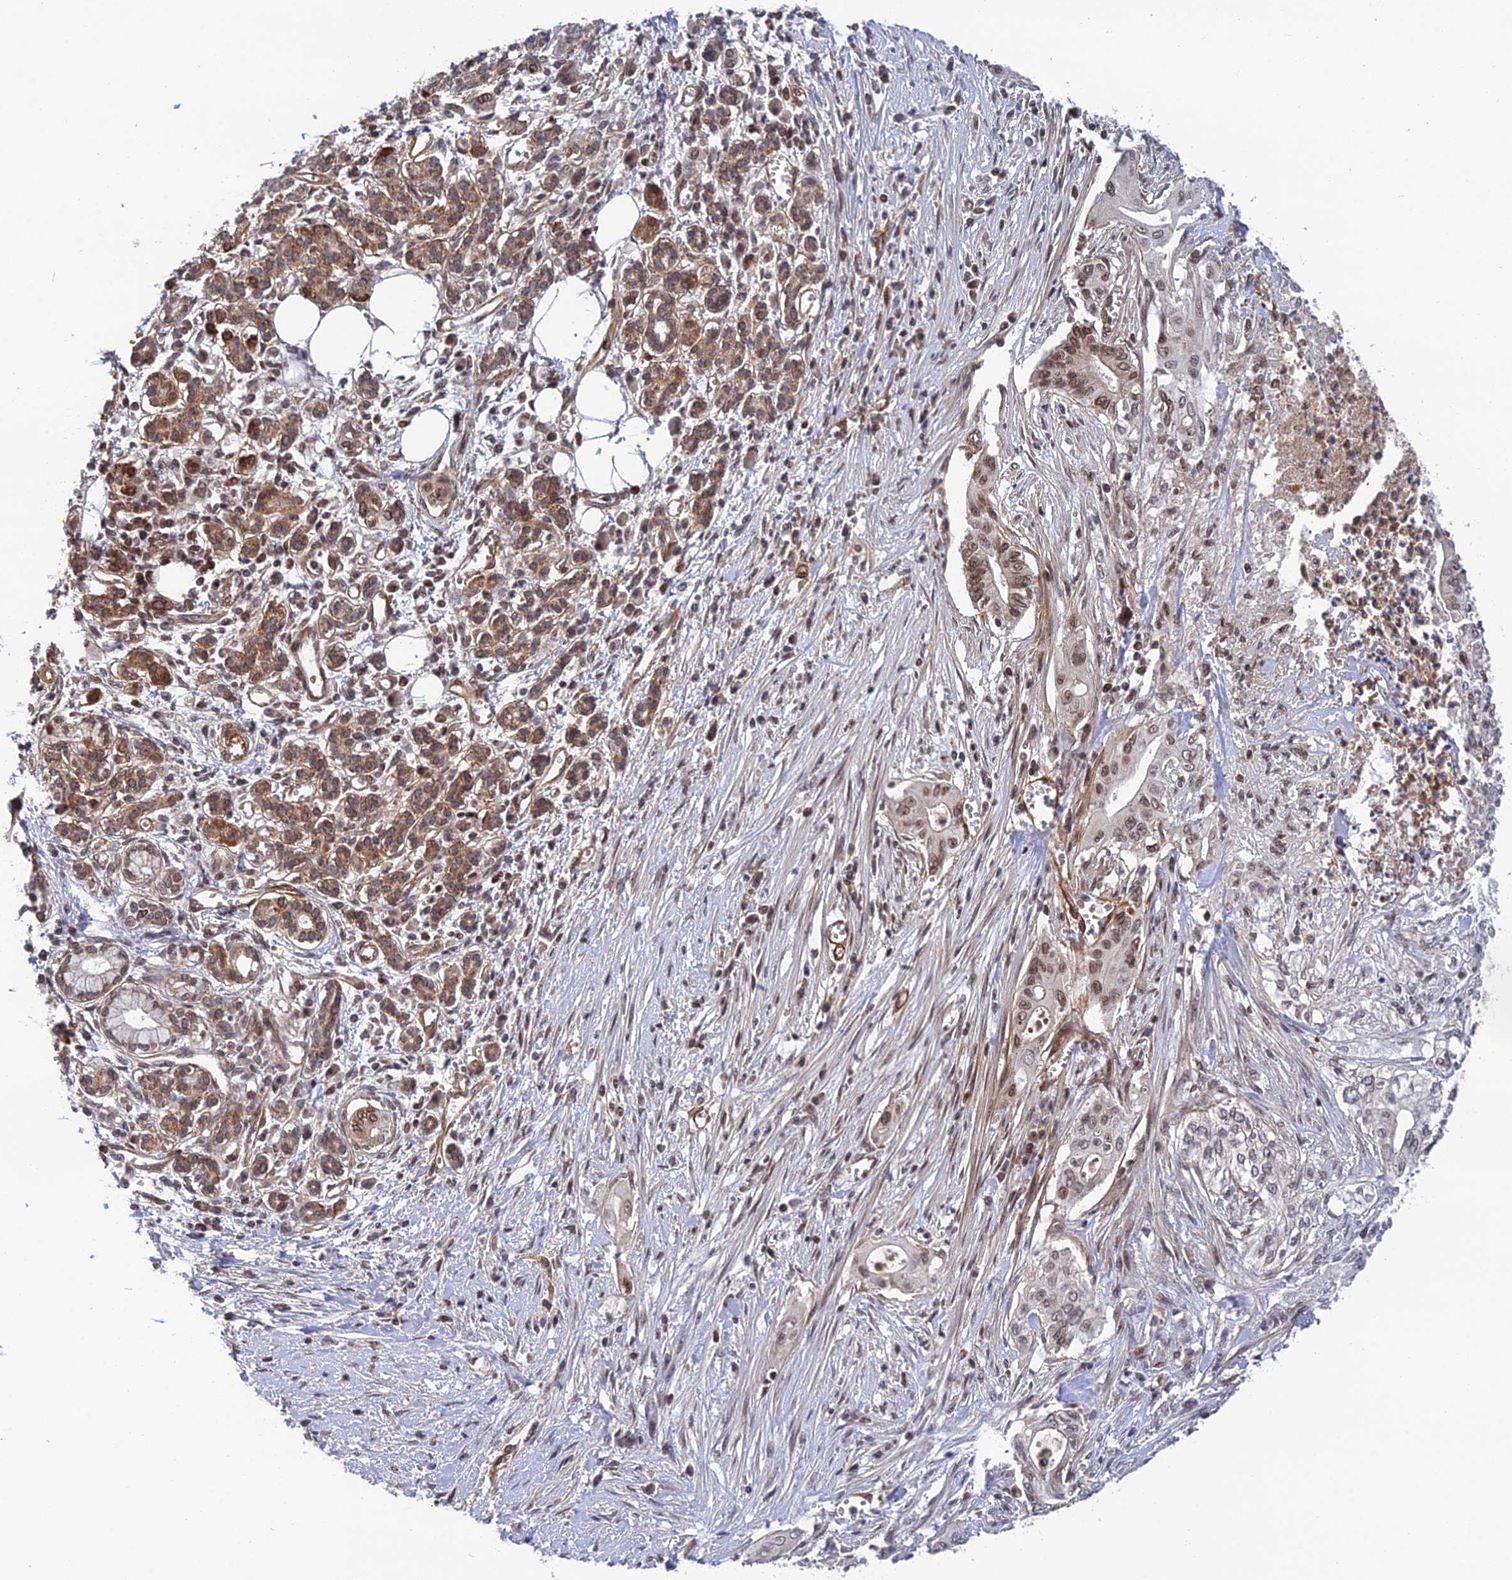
{"staining": {"intensity": "moderate", "quantity": ">75%", "location": "nuclear"}, "tissue": "pancreatic cancer", "cell_type": "Tumor cells", "image_type": "cancer", "snomed": [{"axis": "morphology", "description": "Adenocarcinoma, NOS"}, {"axis": "topography", "description": "Pancreas"}], "caption": "Protein staining by IHC demonstrates moderate nuclear staining in about >75% of tumor cells in pancreatic cancer (adenocarcinoma).", "gene": "REXO1", "patient": {"sex": "male", "age": 58}}